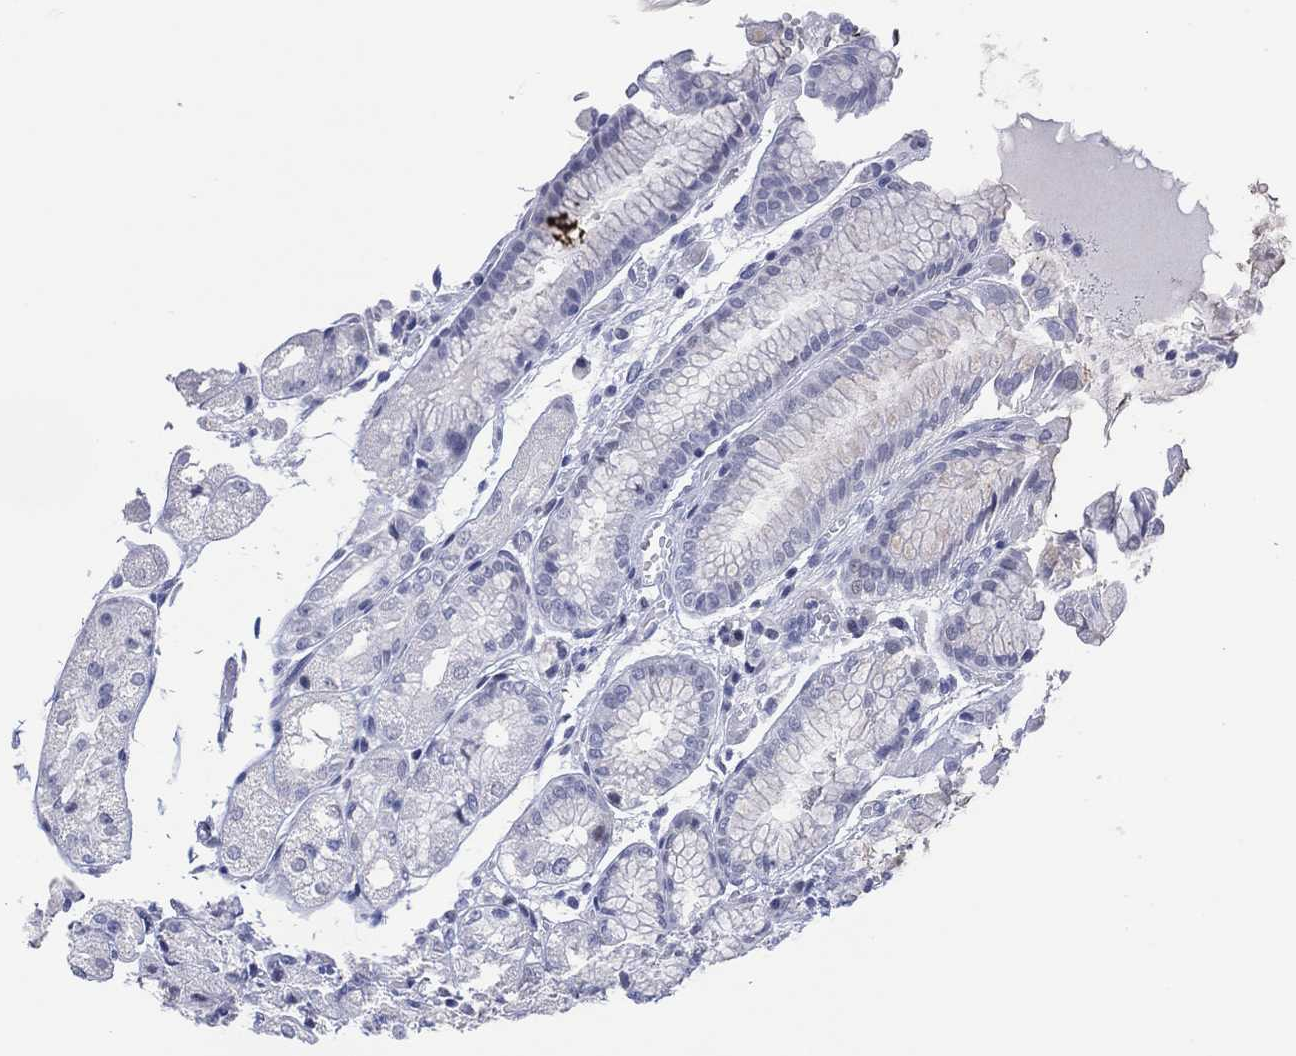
{"staining": {"intensity": "negative", "quantity": "none", "location": "none"}, "tissue": "stomach", "cell_type": "Glandular cells", "image_type": "normal", "snomed": [{"axis": "morphology", "description": "Normal tissue, NOS"}, {"axis": "topography", "description": "Stomach, upper"}], "caption": "Immunohistochemistry of normal stomach shows no positivity in glandular cells. (Immunohistochemistry (ihc), brightfield microscopy, high magnification).", "gene": "UTF1", "patient": {"sex": "male", "age": 72}}